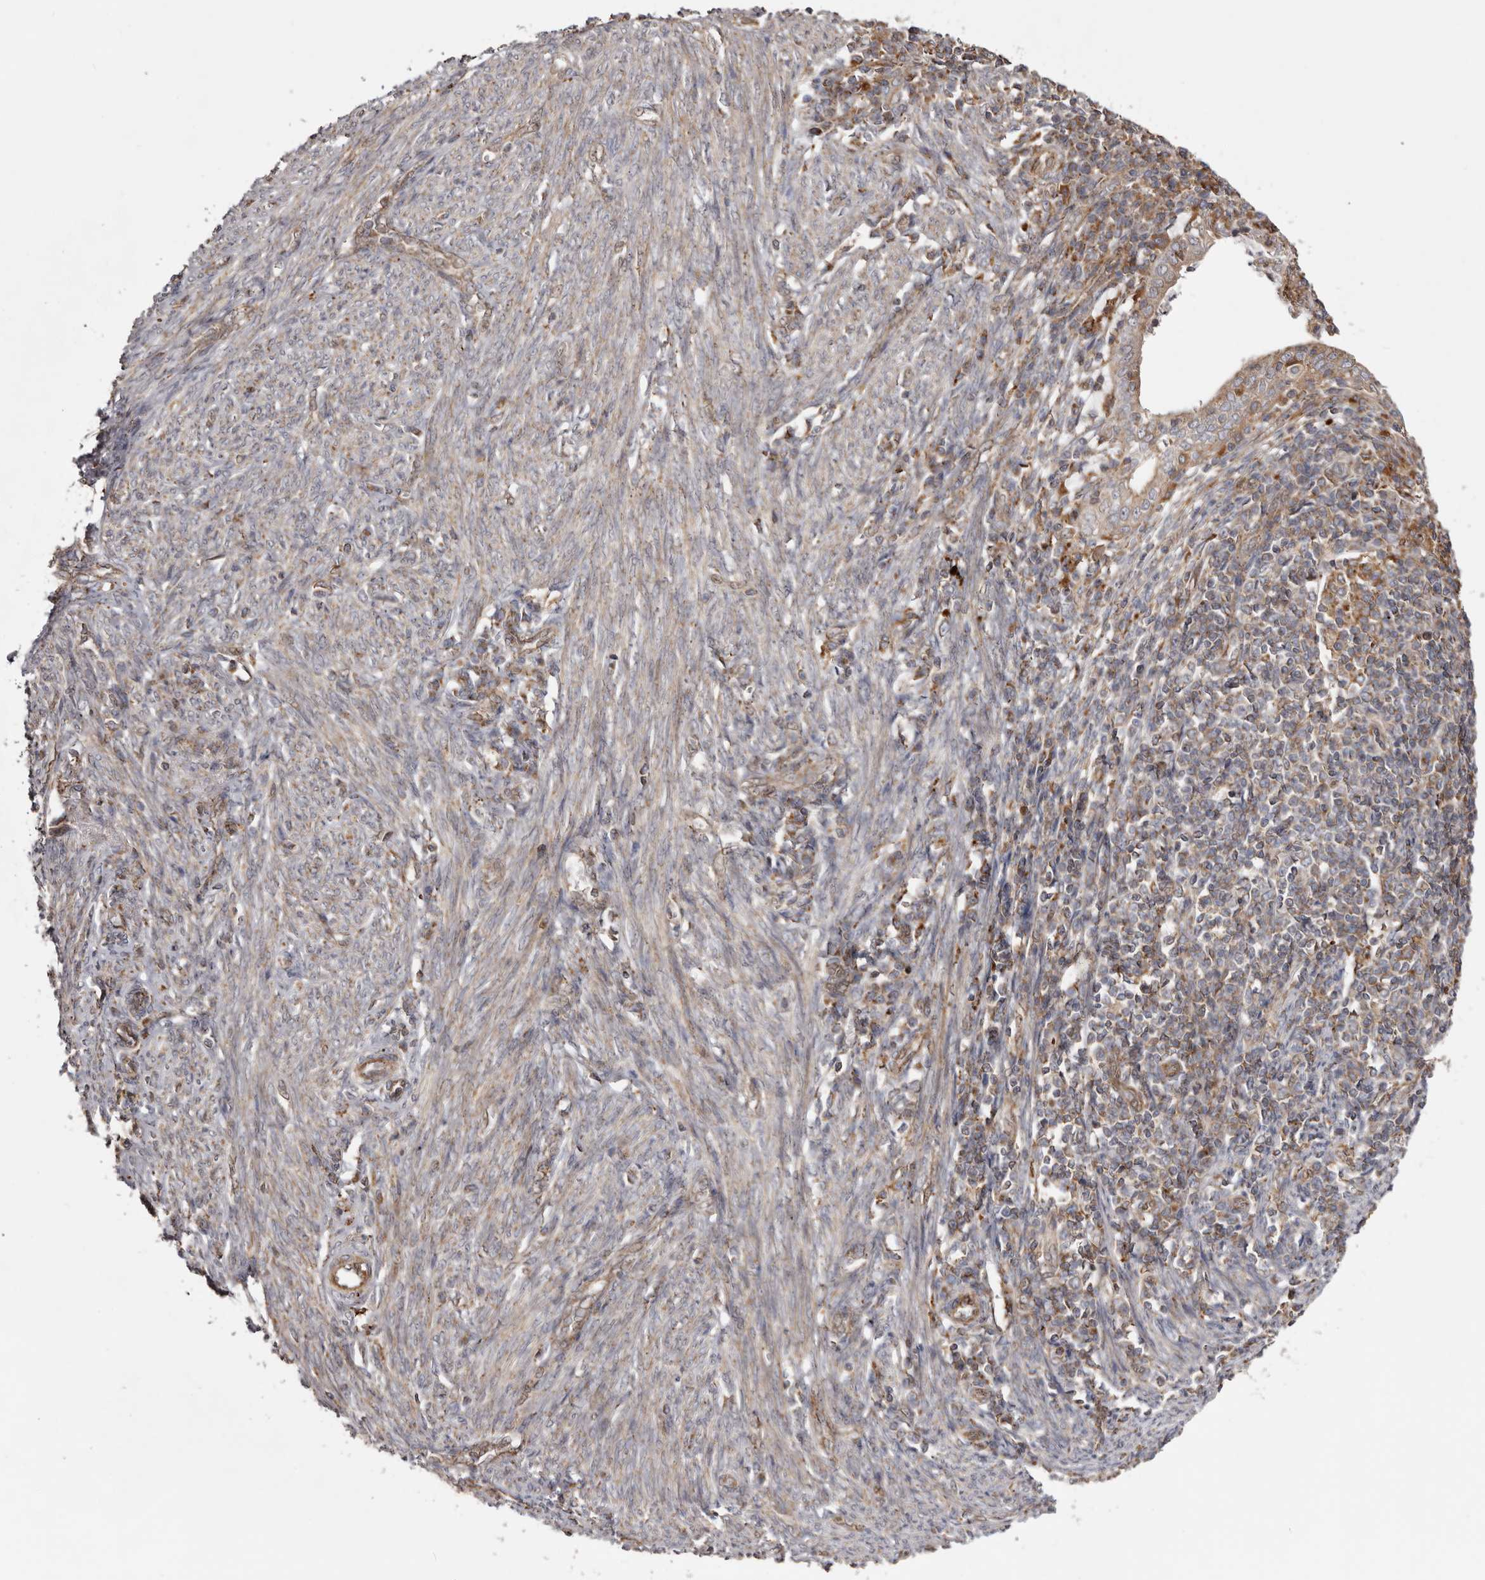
{"staining": {"intensity": "weak", "quantity": "<25%", "location": "cytoplasmic/membranous"}, "tissue": "endometrial cancer", "cell_type": "Tumor cells", "image_type": "cancer", "snomed": [{"axis": "morphology", "description": "Adenocarcinoma, NOS"}, {"axis": "topography", "description": "Uterus"}], "caption": "This is an immunohistochemistry (IHC) micrograph of endometrial cancer. There is no positivity in tumor cells.", "gene": "NUP43", "patient": {"sex": "female", "age": 77}}